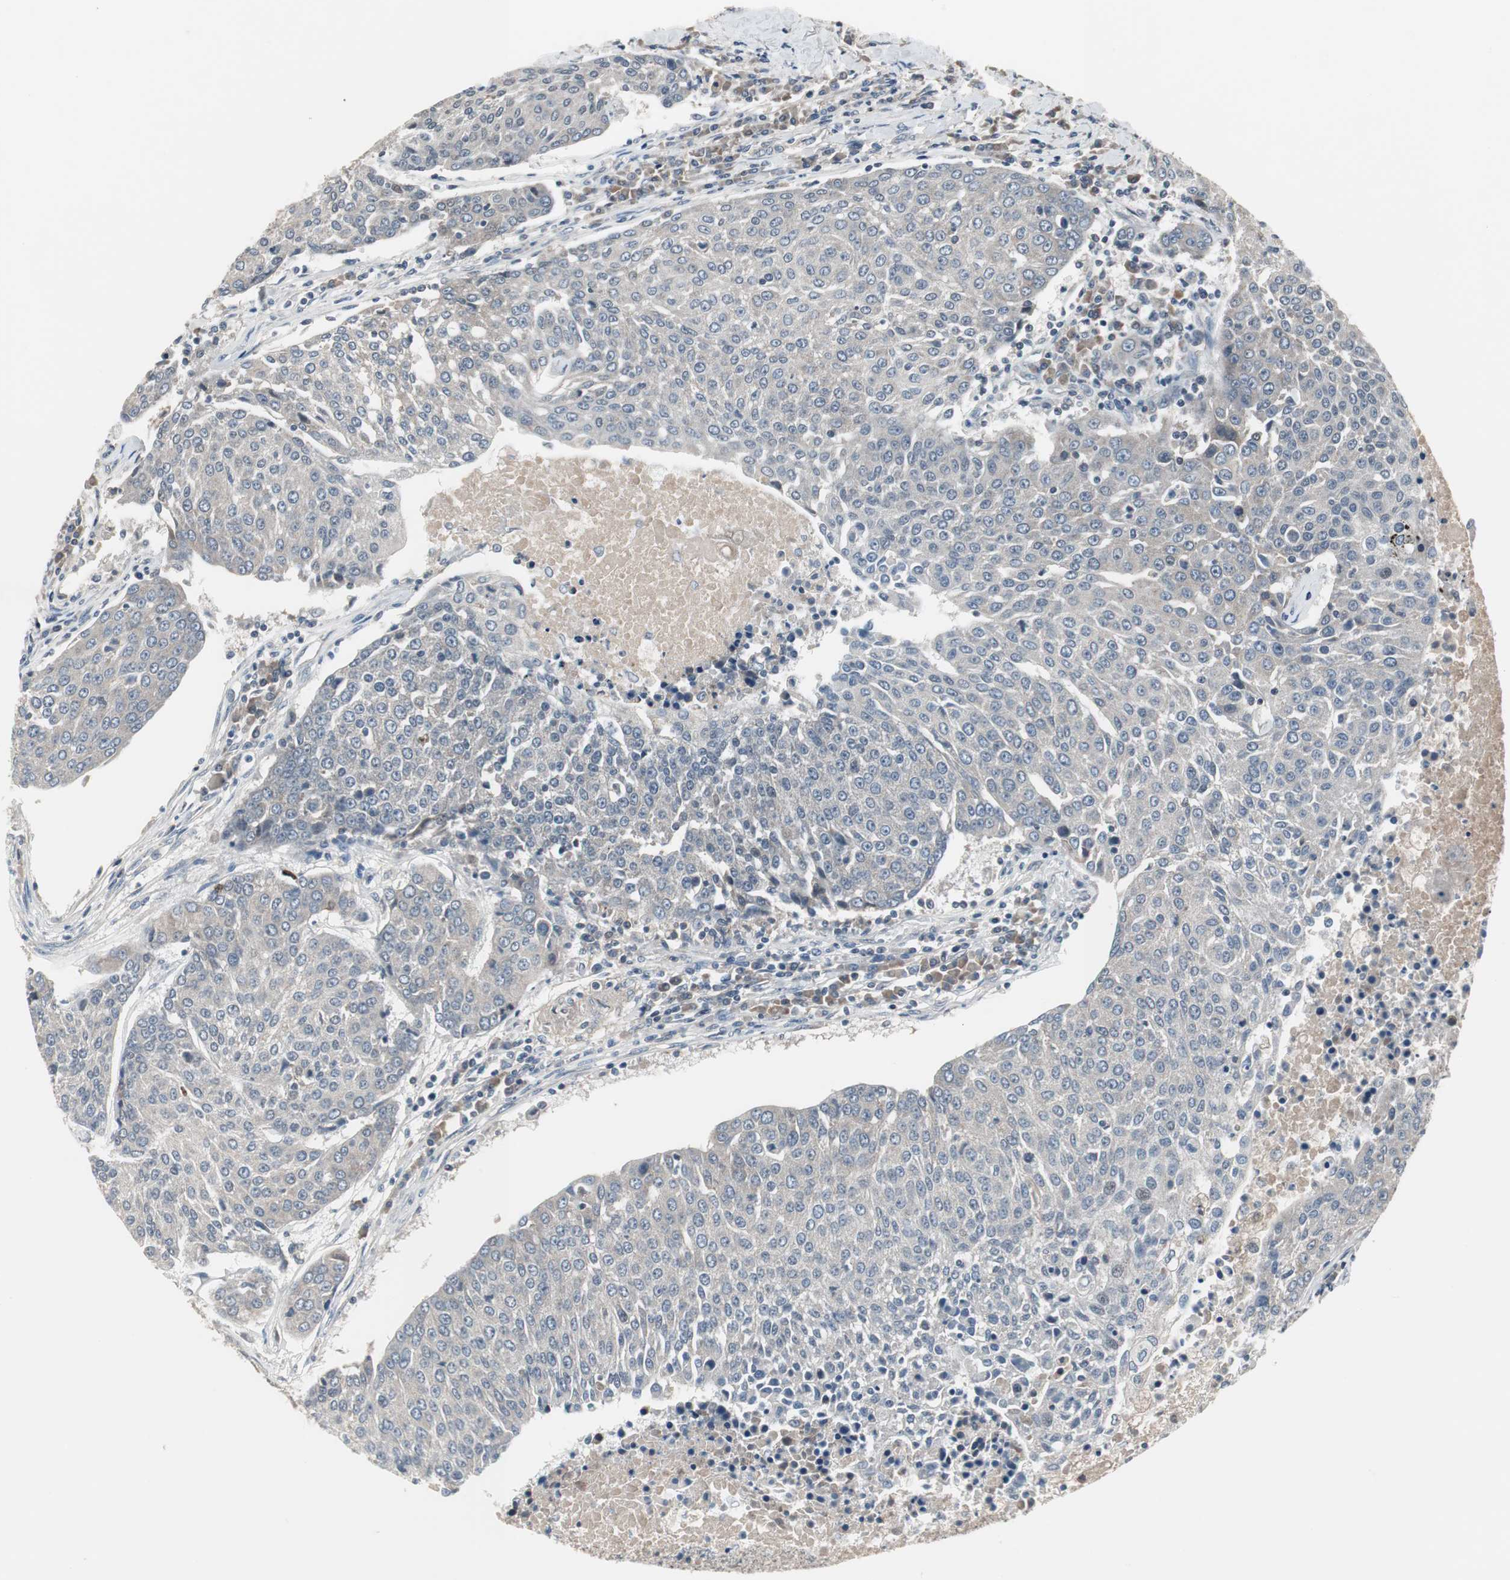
{"staining": {"intensity": "weak", "quantity": "25%-75%", "location": "cytoplasmic/membranous"}, "tissue": "urothelial cancer", "cell_type": "Tumor cells", "image_type": "cancer", "snomed": [{"axis": "morphology", "description": "Urothelial carcinoma, High grade"}, {"axis": "topography", "description": "Urinary bladder"}], "caption": "Immunohistochemistry (IHC) micrograph of human high-grade urothelial carcinoma stained for a protein (brown), which demonstrates low levels of weak cytoplasmic/membranous expression in about 25%-75% of tumor cells.", "gene": "ZMPSTE24", "patient": {"sex": "female", "age": 85}}